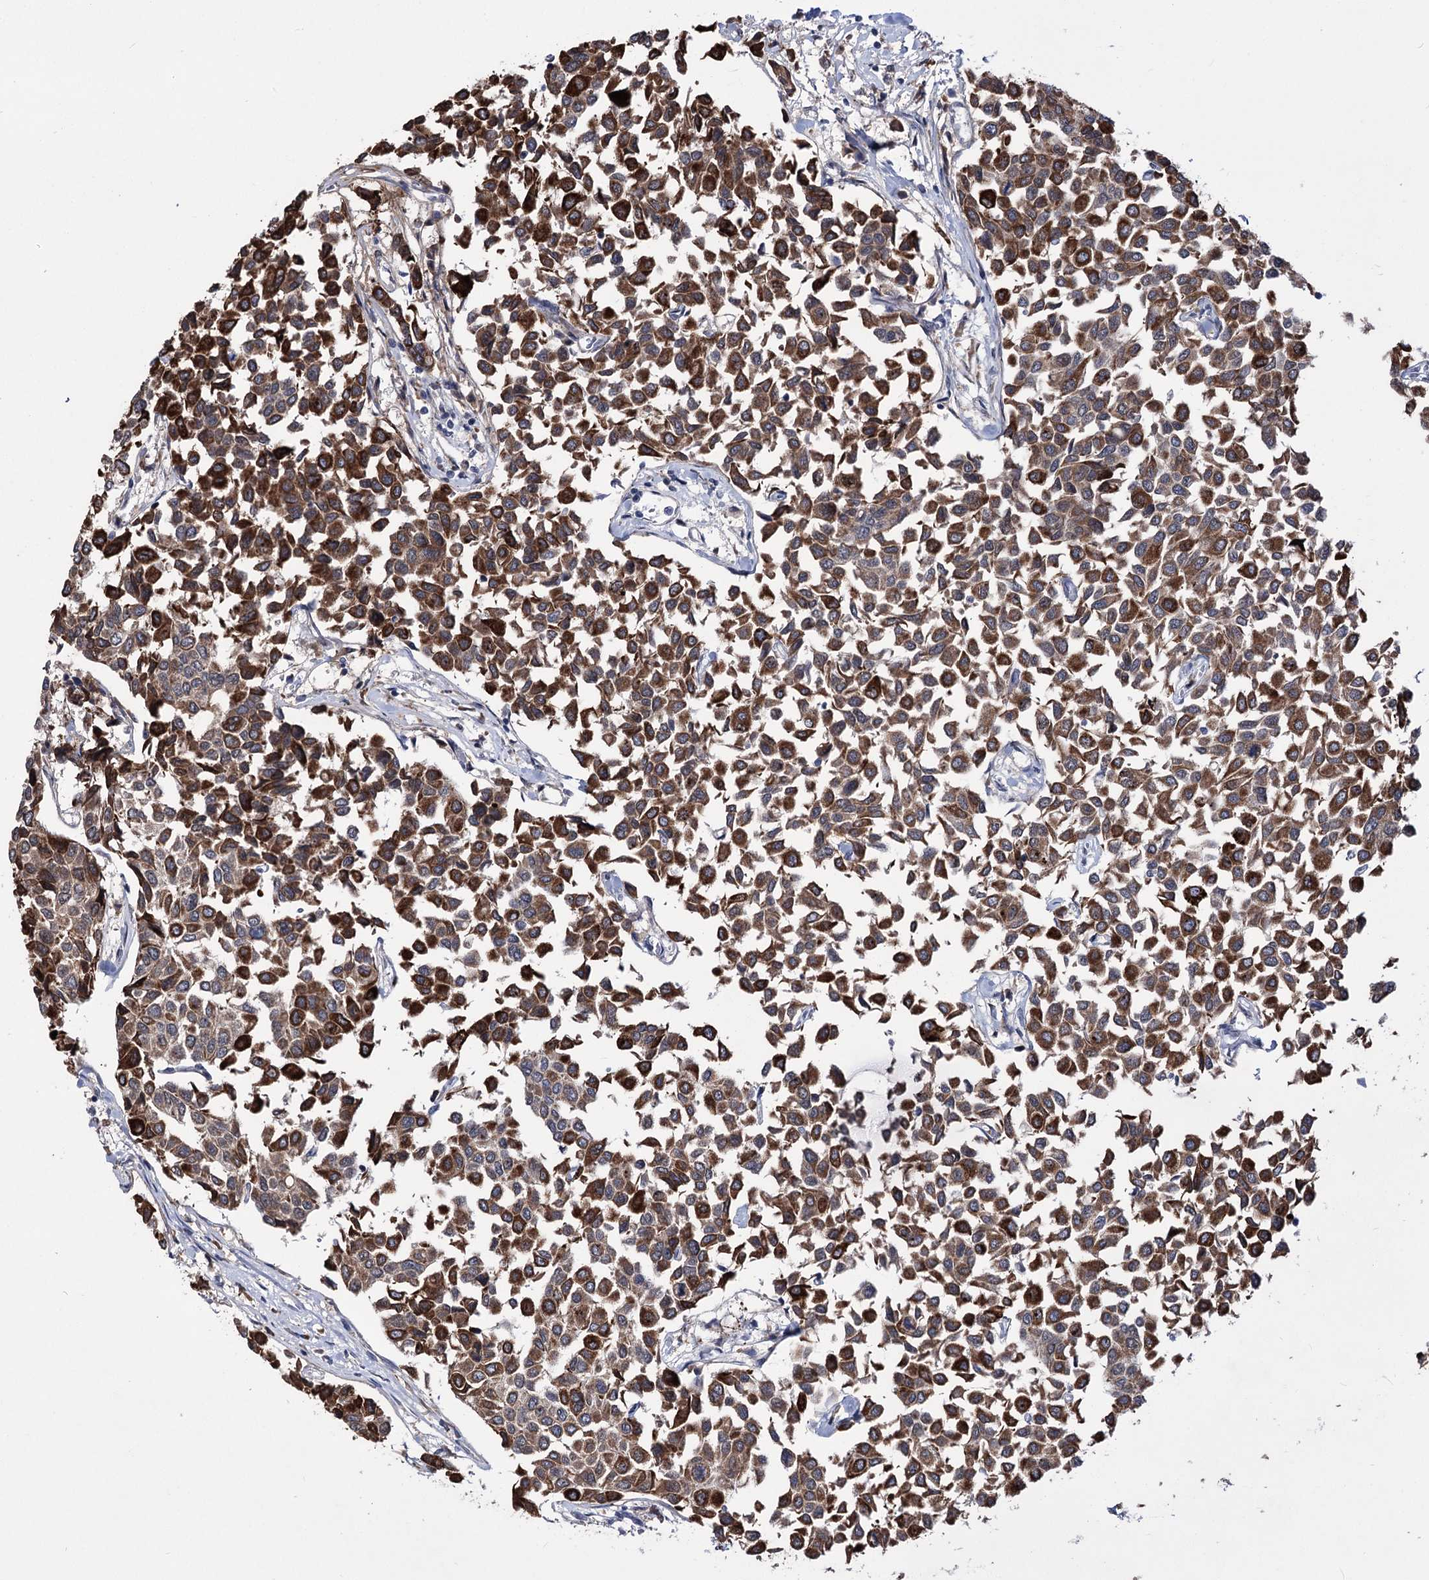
{"staining": {"intensity": "moderate", "quantity": ">75%", "location": "cytoplasmic/membranous"}, "tissue": "breast cancer", "cell_type": "Tumor cells", "image_type": "cancer", "snomed": [{"axis": "morphology", "description": "Duct carcinoma"}, {"axis": "topography", "description": "Breast"}], "caption": "IHC histopathology image of invasive ductal carcinoma (breast) stained for a protein (brown), which demonstrates medium levels of moderate cytoplasmic/membranous positivity in about >75% of tumor cells.", "gene": "PPRC1", "patient": {"sex": "female", "age": 55}}